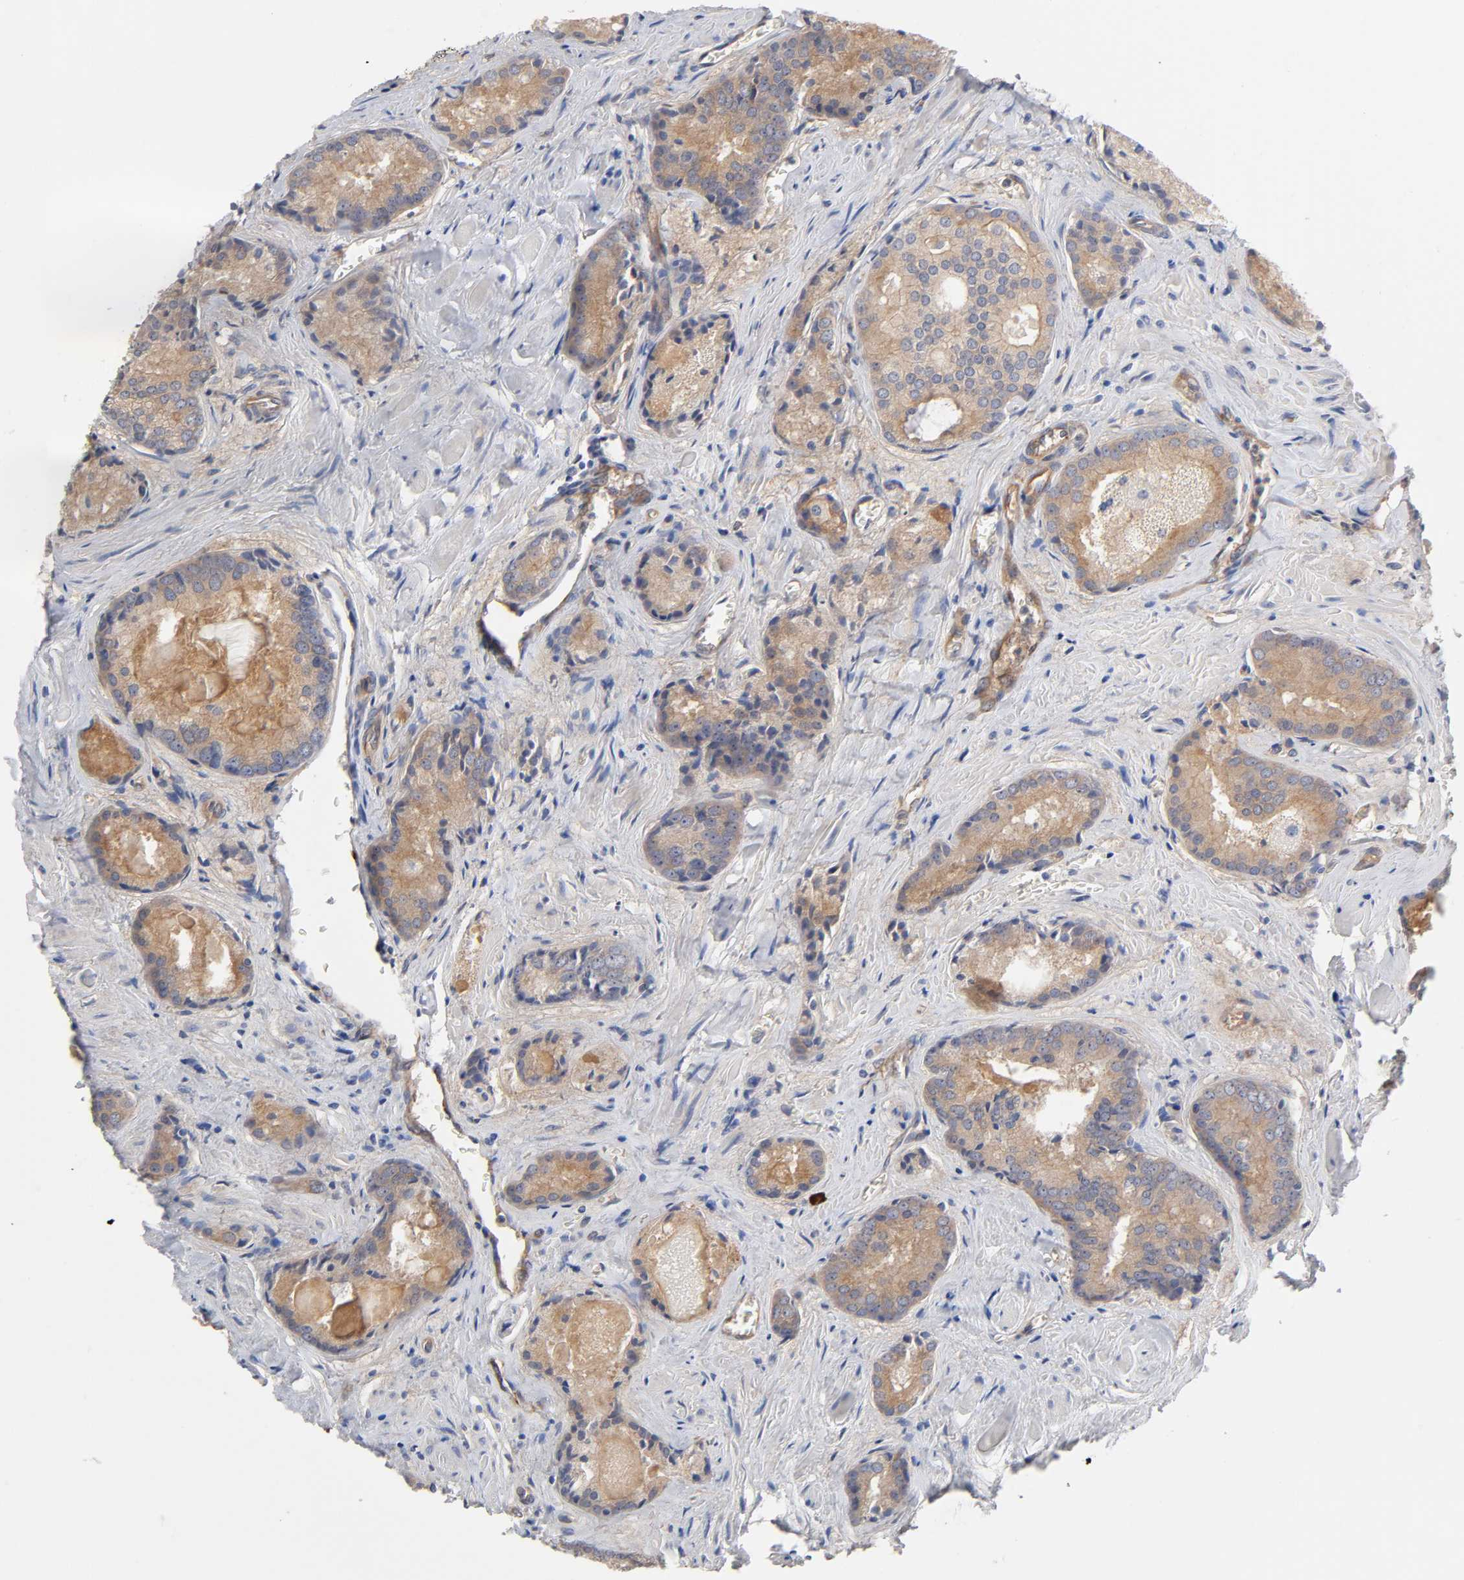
{"staining": {"intensity": "weak", "quantity": ">75%", "location": "cytoplasmic/membranous"}, "tissue": "prostate cancer", "cell_type": "Tumor cells", "image_type": "cancer", "snomed": [{"axis": "morphology", "description": "Adenocarcinoma, Low grade"}, {"axis": "topography", "description": "Prostate"}], "caption": "An immunohistochemistry (IHC) image of tumor tissue is shown. Protein staining in brown highlights weak cytoplasmic/membranous positivity in prostate cancer within tumor cells.", "gene": "RAB13", "patient": {"sex": "male", "age": 64}}